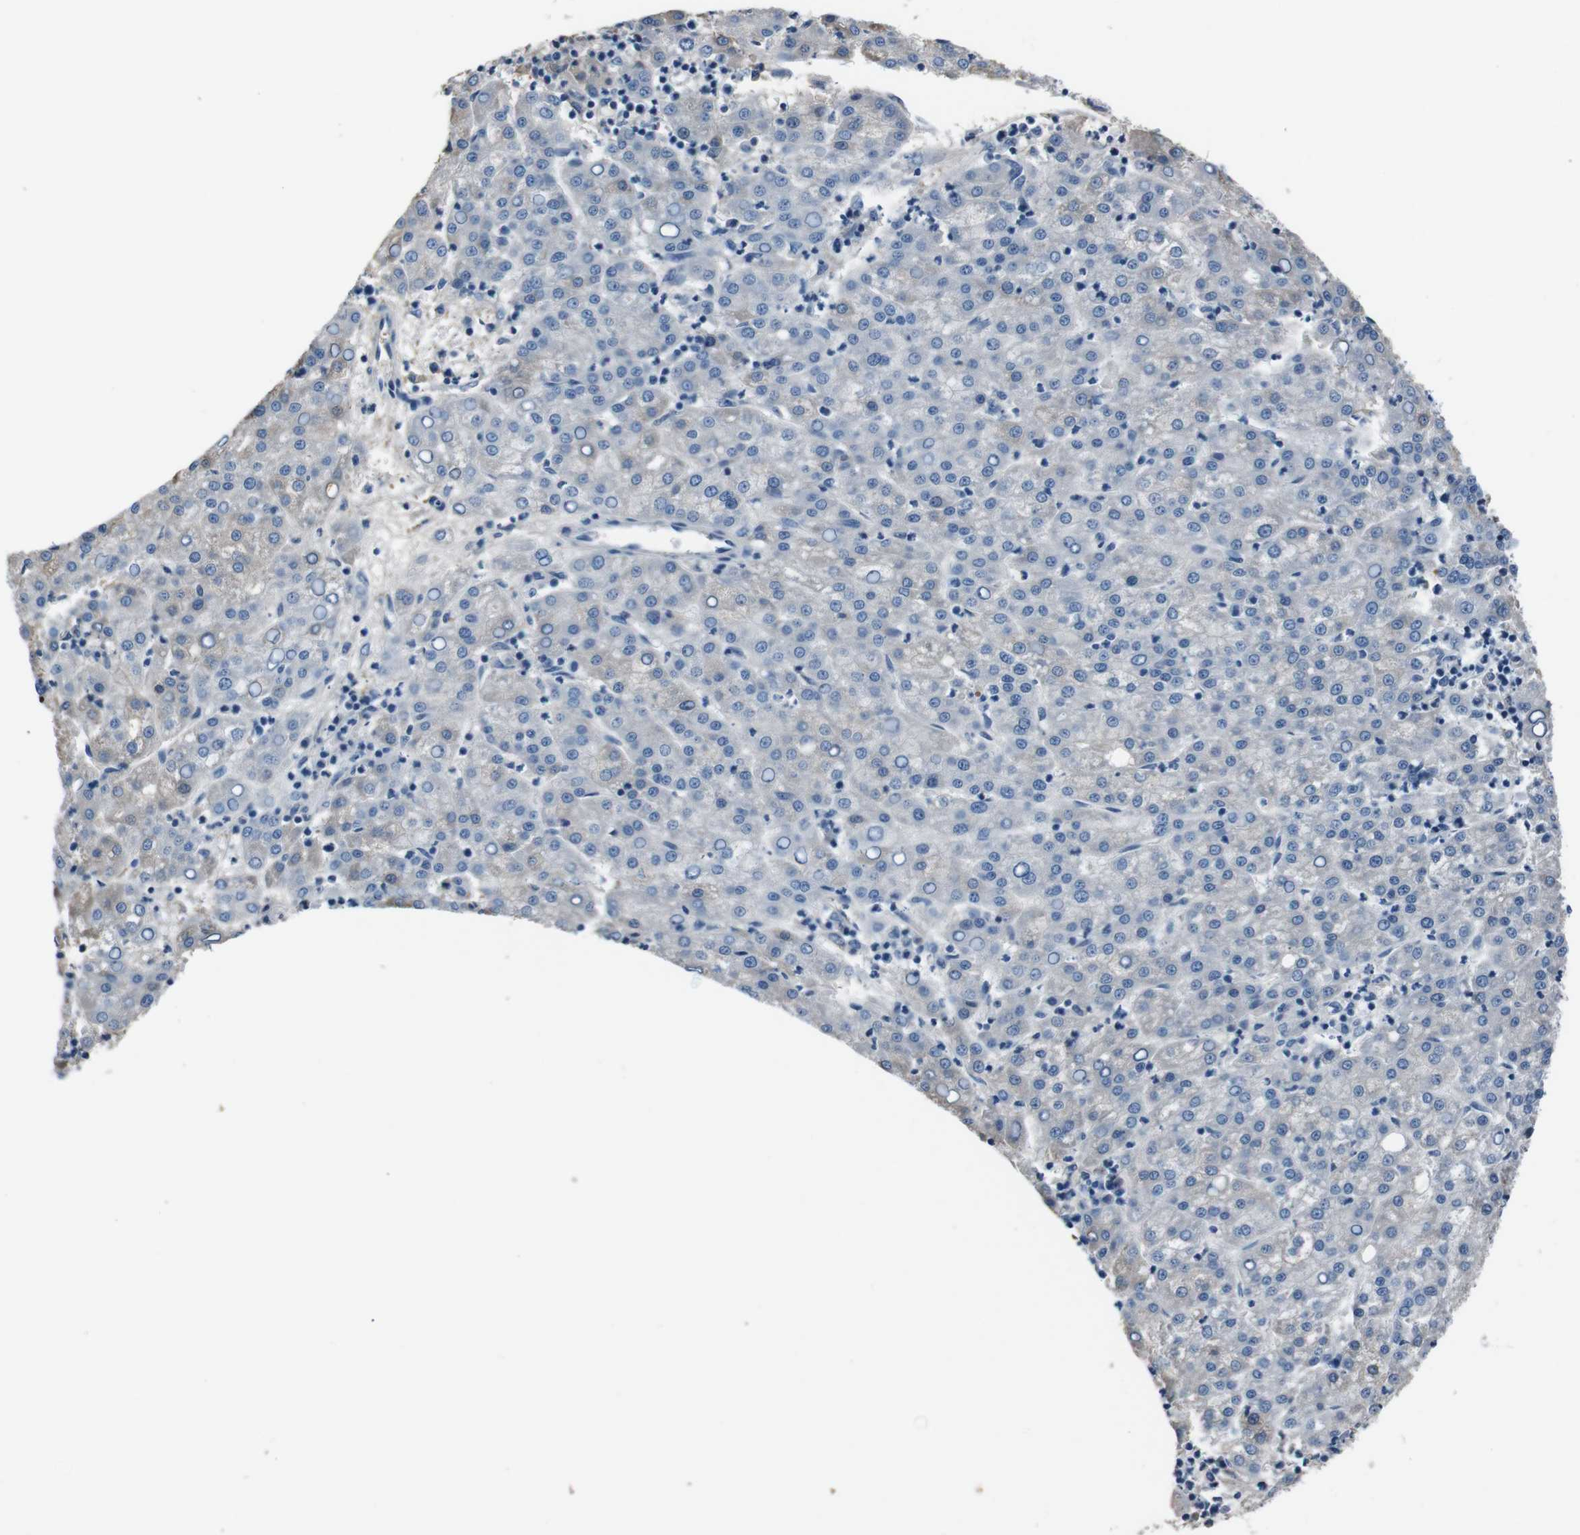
{"staining": {"intensity": "negative", "quantity": "none", "location": "none"}, "tissue": "liver cancer", "cell_type": "Tumor cells", "image_type": "cancer", "snomed": [{"axis": "morphology", "description": "Carcinoma, Hepatocellular, NOS"}, {"axis": "topography", "description": "Liver"}], "caption": "The photomicrograph shows no significant expression in tumor cells of liver hepatocellular carcinoma.", "gene": "LEP", "patient": {"sex": "female", "age": 58}}